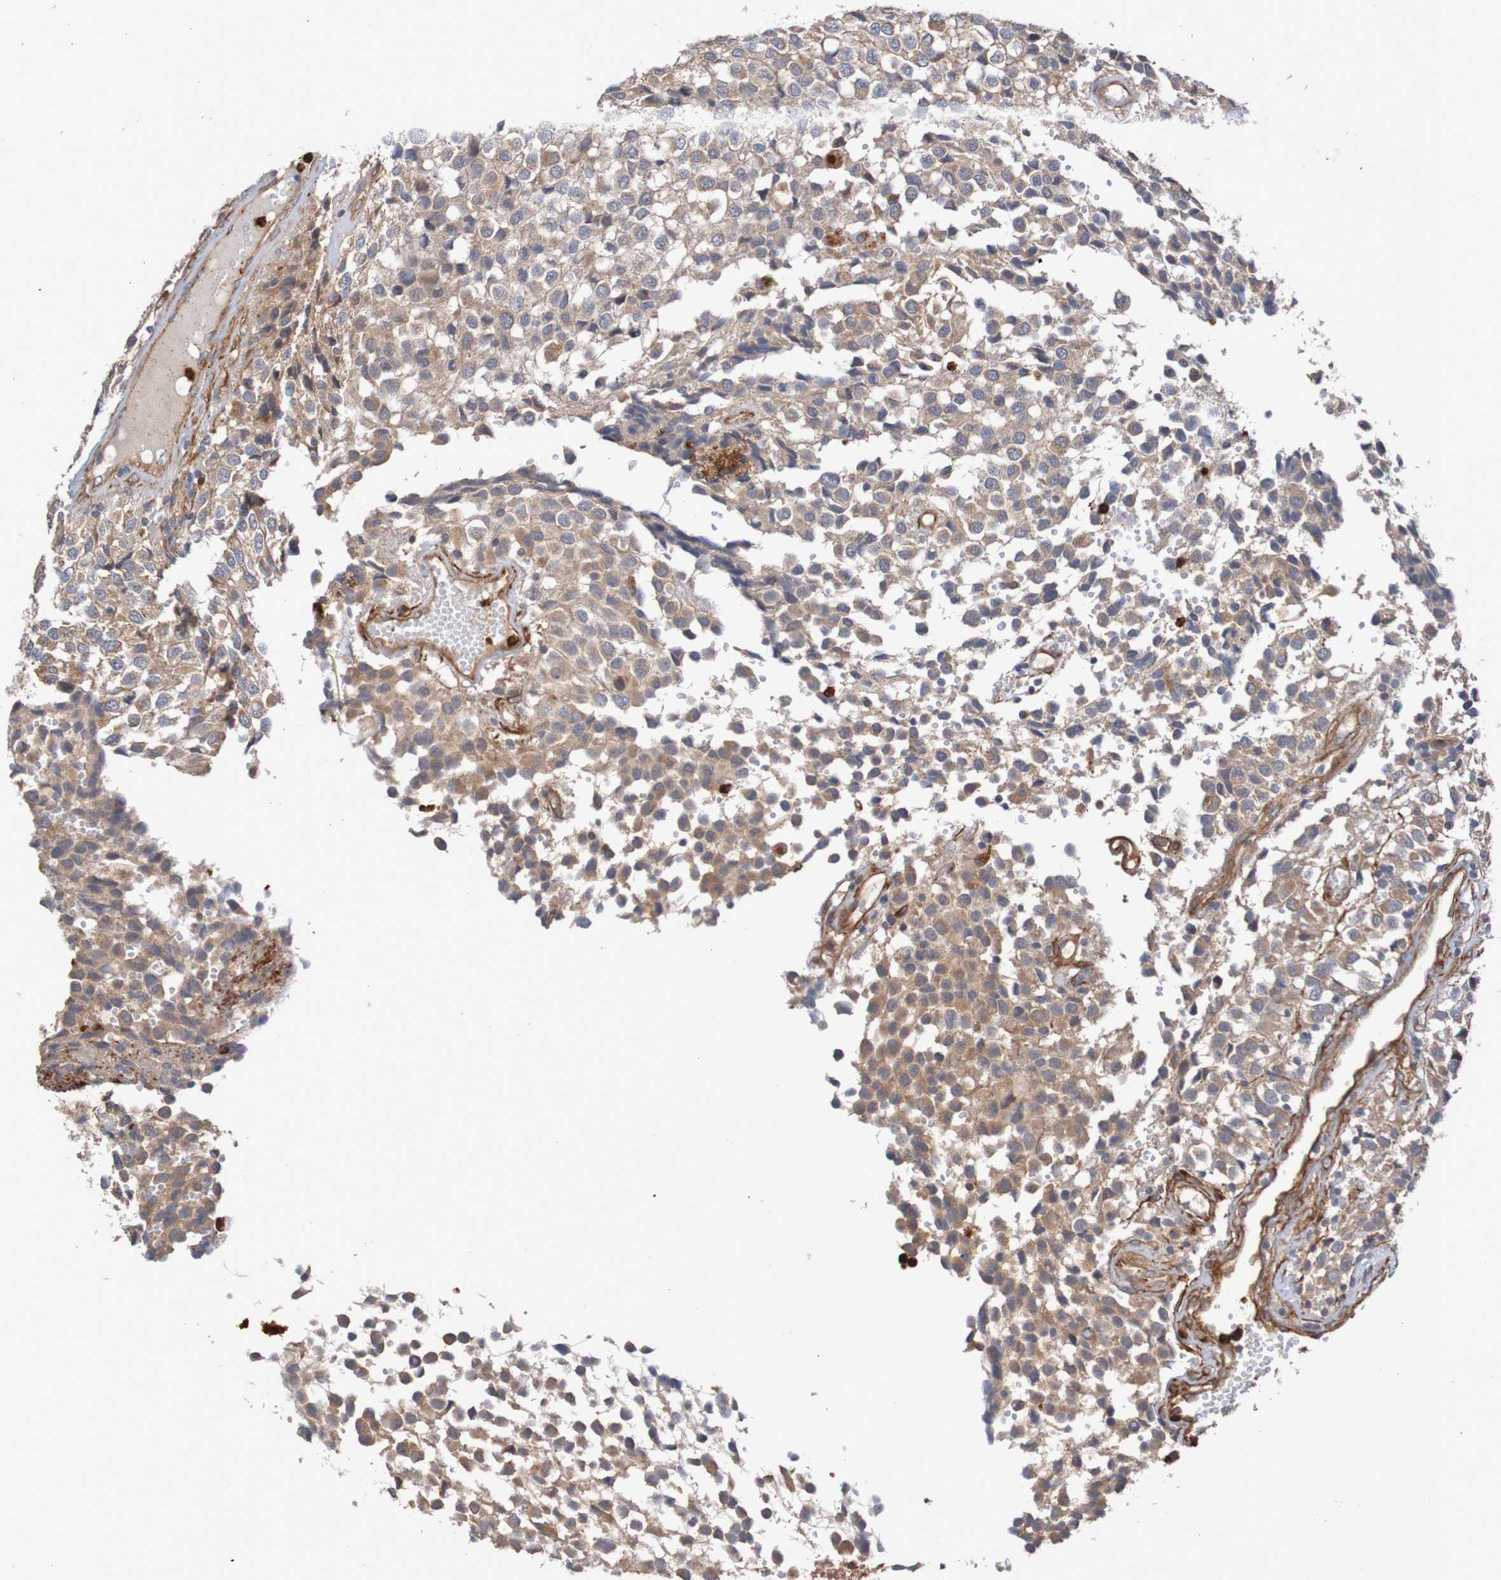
{"staining": {"intensity": "moderate", "quantity": ">75%", "location": "cytoplasmic/membranous"}, "tissue": "glioma", "cell_type": "Tumor cells", "image_type": "cancer", "snomed": [{"axis": "morphology", "description": "Glioma, malignant, High grade"}, {"axis": "topography", "description": "Brain"}], "caption": "High-magnification brightfield microscopy of glioma stained with DAB (brown) and counterstained with hematoxylin (blue). tumor cells exhibit moderate cytoplasmic/membranous expression is seen in approximately>75% of cells.", "gene": "ST8SIA6", "patient": {"sex": "male", "age": 32}}